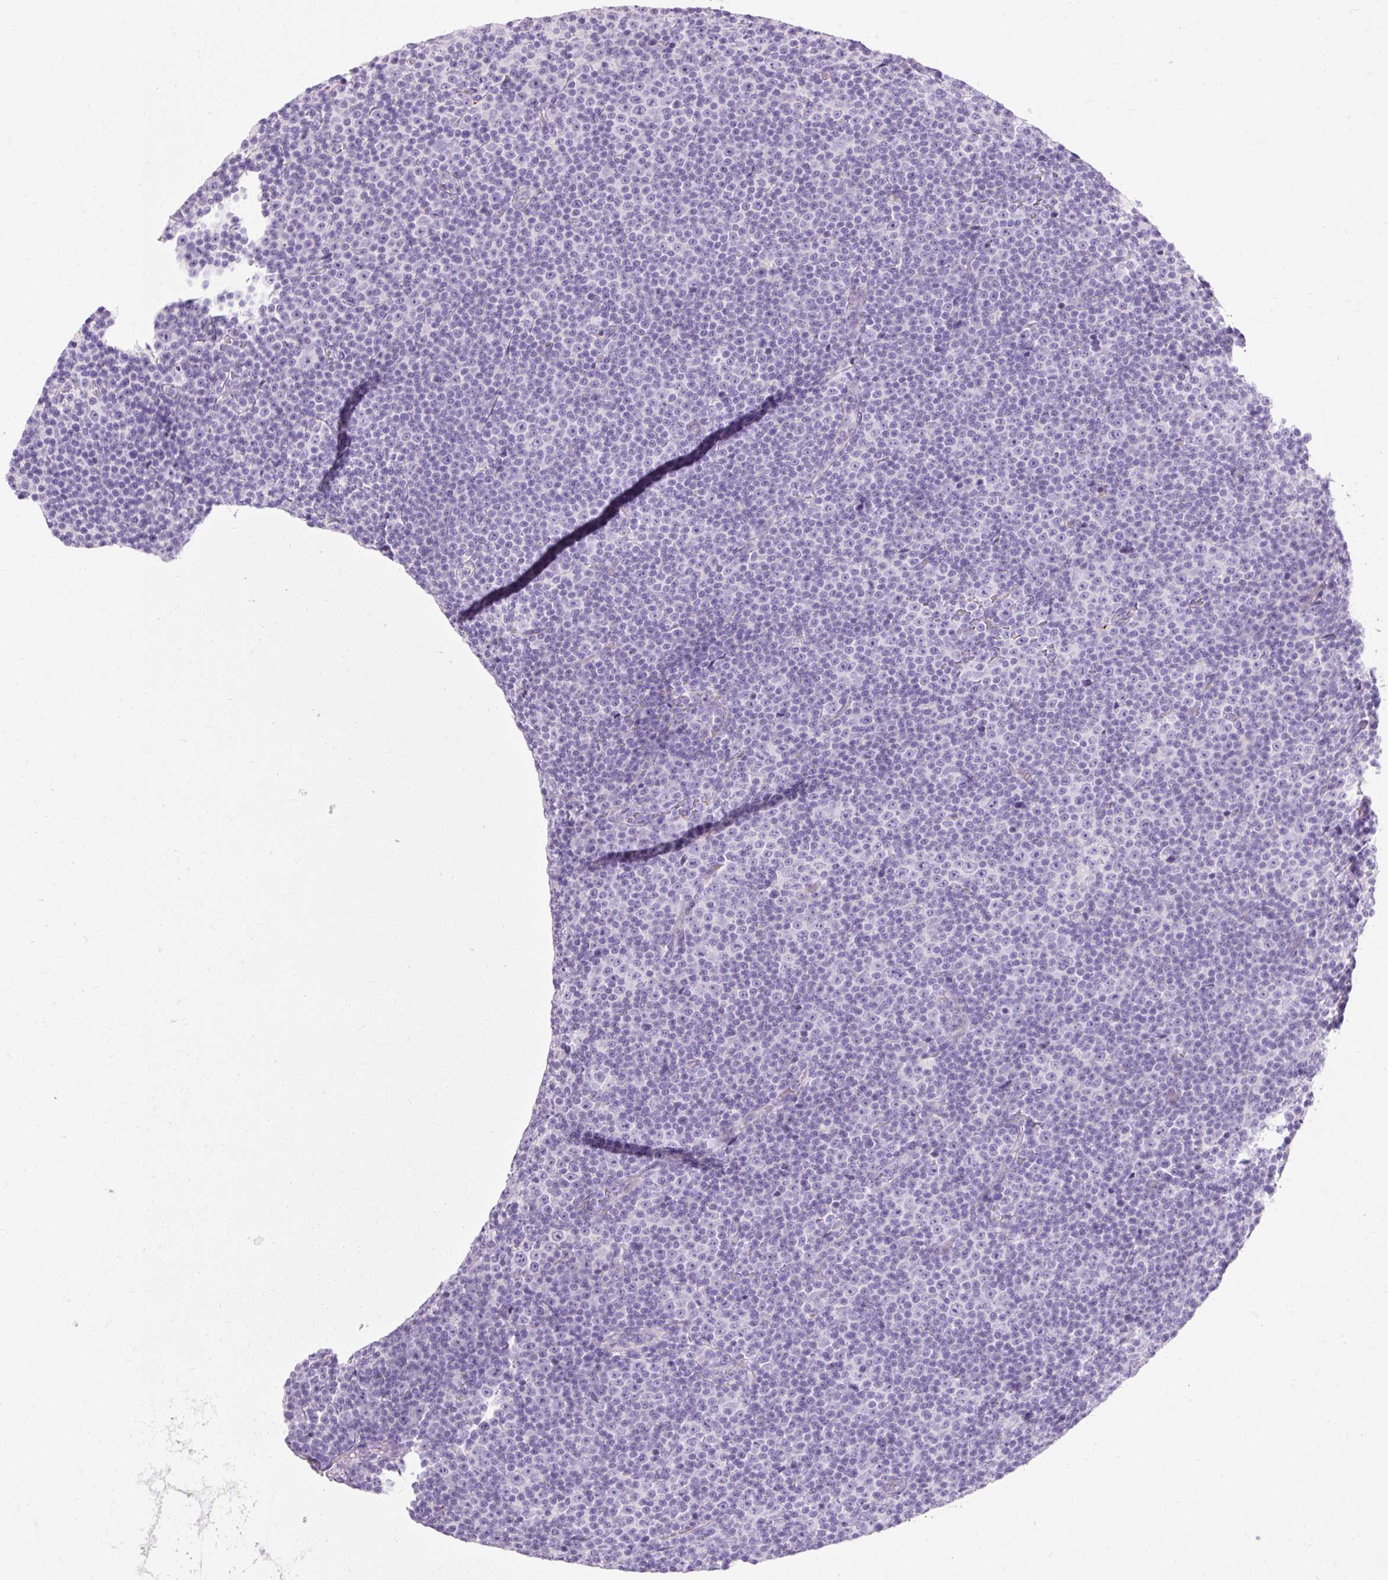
{"staining": {"intensity": "negative", "quantity": "none", "location": "none"}, "tissue": "lymphoma", "cell_type": "Tumor cells", "image_type": "cancer", "snomed": [{"axis": "morphology", "description": "Malignant lymphoma, non-Hodgkin's type, Low grade"}, {"axis": "topography", "description": "Lymph node"}], "caption": "Protein analysis of lymphoma exhibits no significant positivity in tumor cells.", "gene": "CLDN25", "patient": {"sex": "female", "age": 67}}